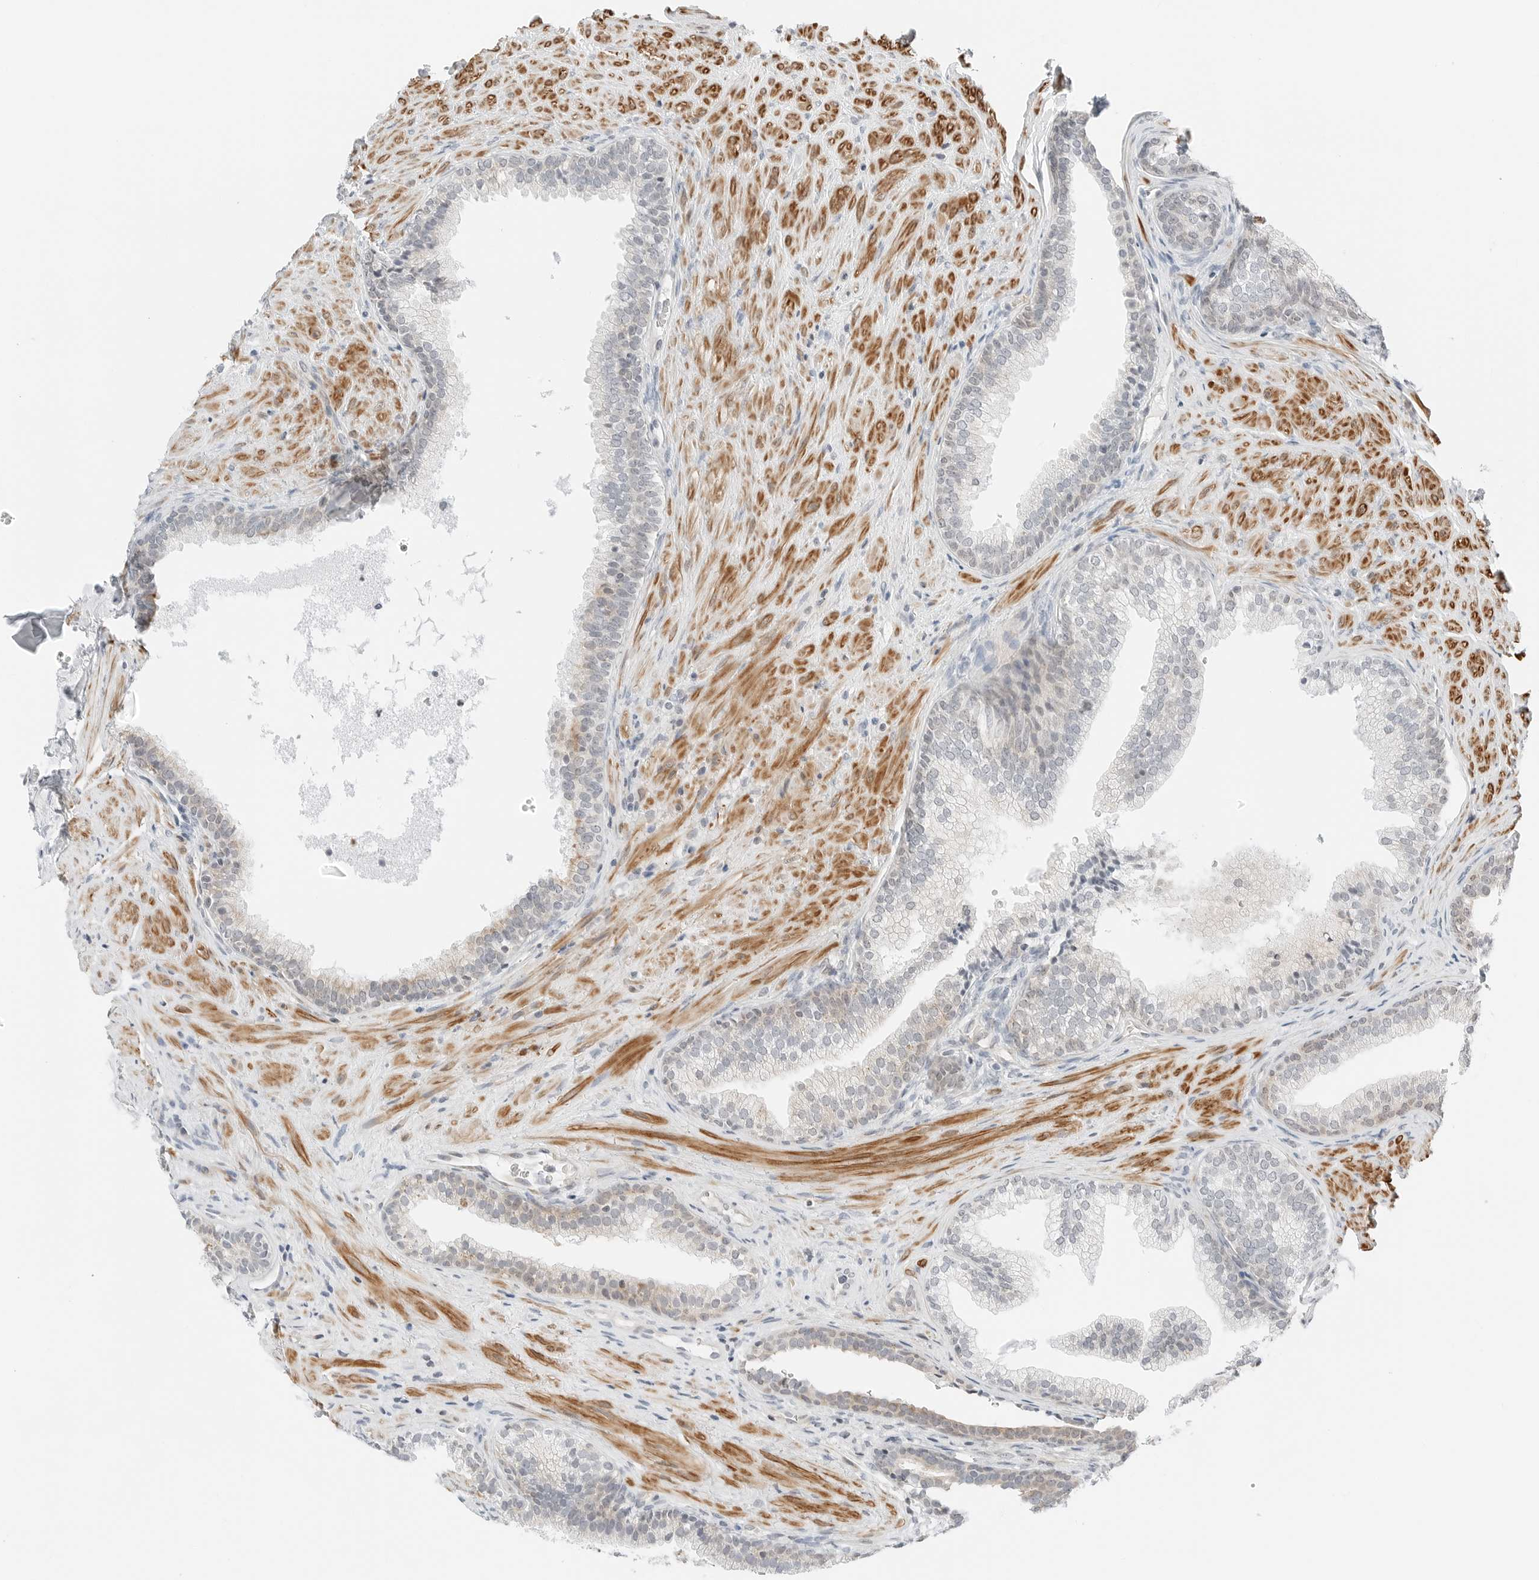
{"staining": {"intensity": "negative", "quantity": "none", "location": "none"}, "tissue": "prostate", "cell_type": "Glandular cells", "image_type": "normal", "snomed": [{"axis": "morphology", "description": "Normal tissue, NOS"}, {"axis": "topography", "description": "Prostate"}], "caption": "This is a photomicrograph of immunohistochemistry (IHC) staining of unremarkable prostate, which shows no staining in glandular cells. (DAB (3,3'-diaminobenzidine) immunohistochemistry (IHC), high magnification).", "gene": "IQCC", "patient": {"sex": "male", "age": 76}}